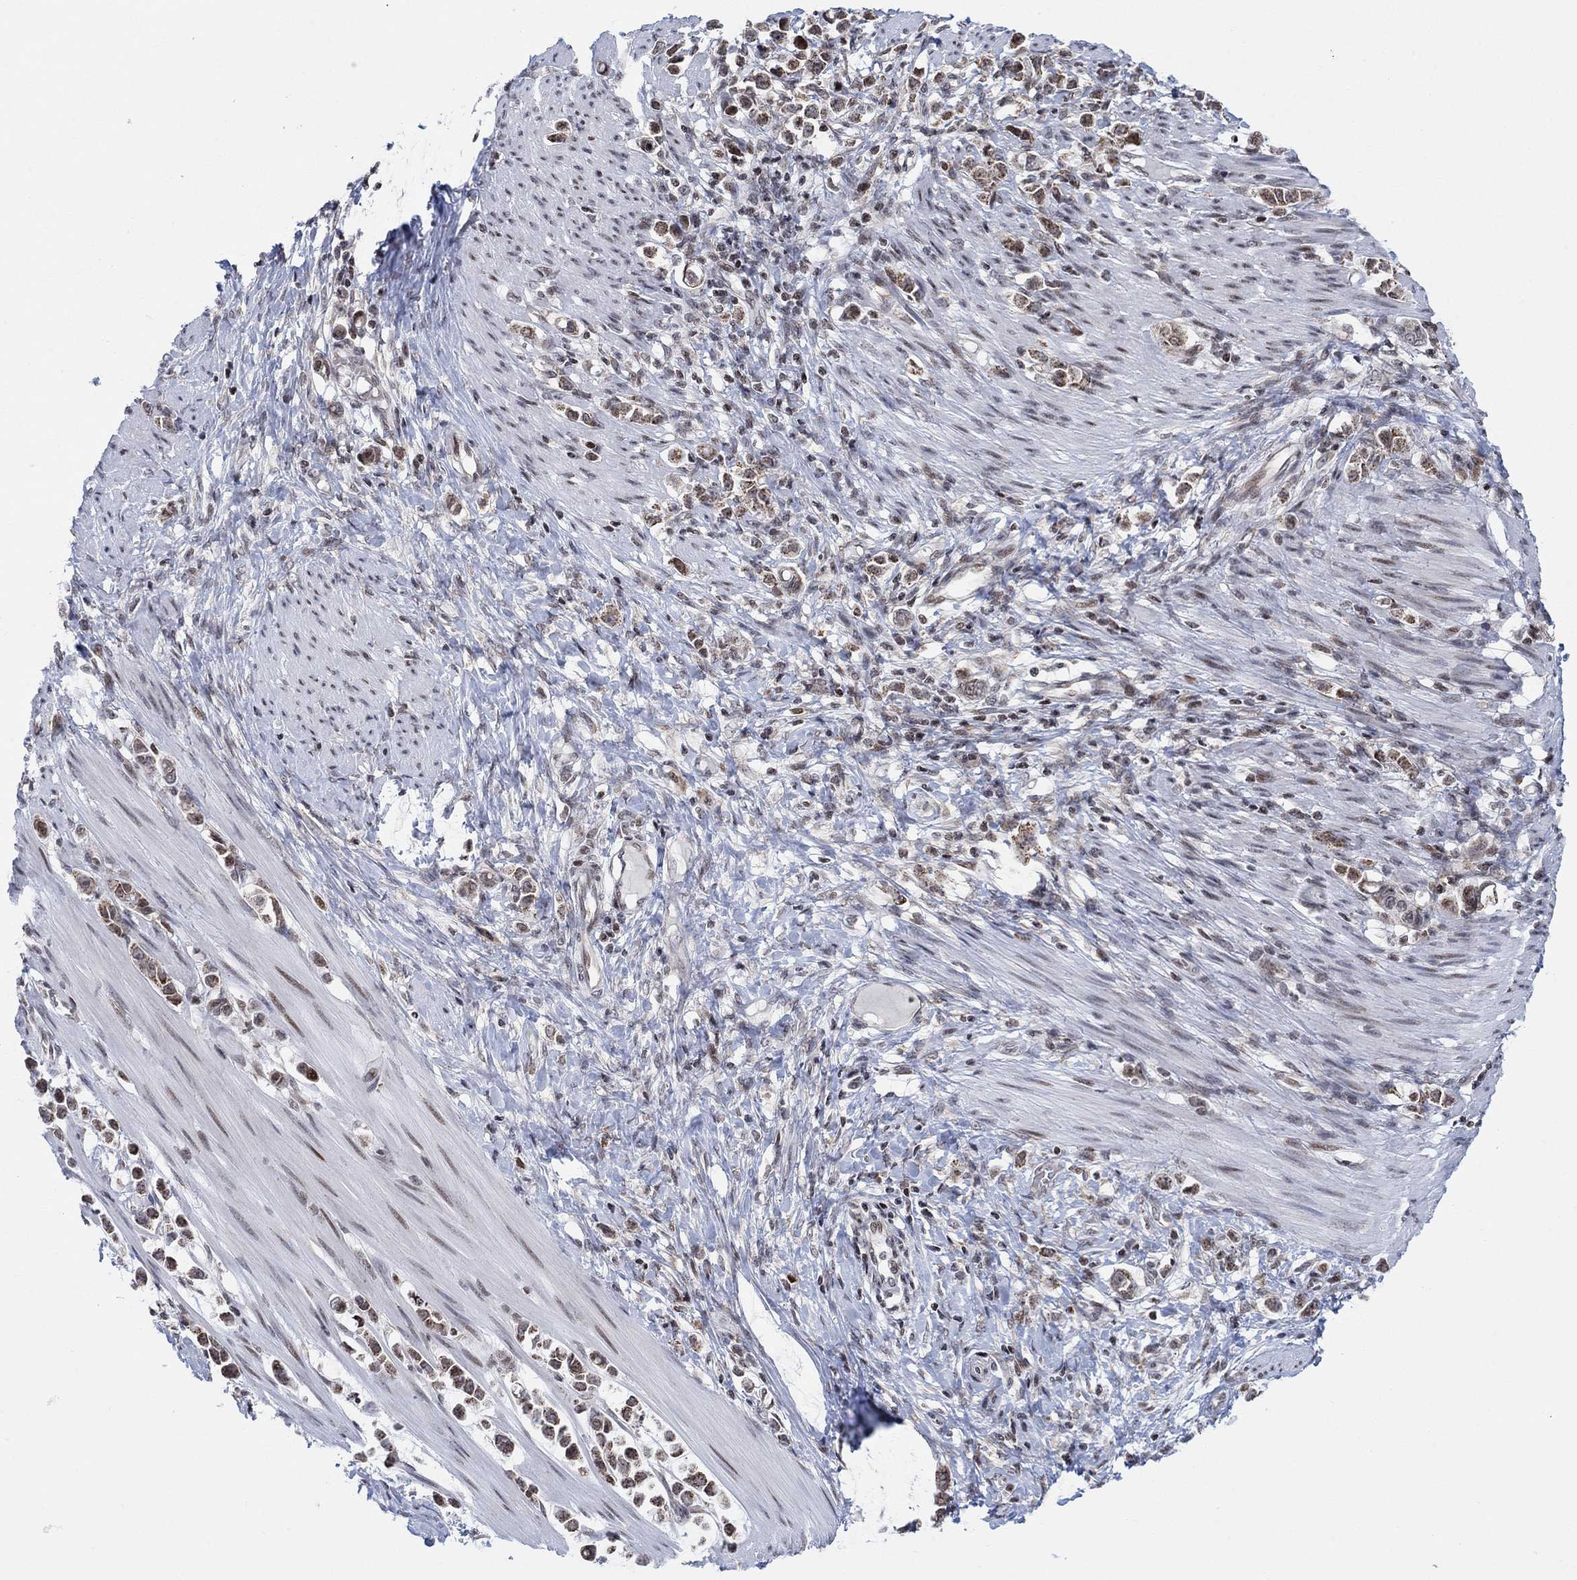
{"staining": {"intensity": "strong", "quantity": "25%-75%", "location": "cytoplasmic/membranous"}, "tissue": "stomach cancer", "cell_type": "Tumor cells", "image_type": "cancer", "snomed": [{"axis": "morphology", "description": "Adenocarcinoma, NOS"}, {"axis": "topography", "description": "Stomach"}], "caption": "Brown immunohistochemical staining in stomach cancer (adenocarcinoma) shows strong cytoplasmic/membranous staining in about 25%-75% of tumor cells.", "gene": "ABHD14A", "patient": {"sex": "male", "age": 82}}